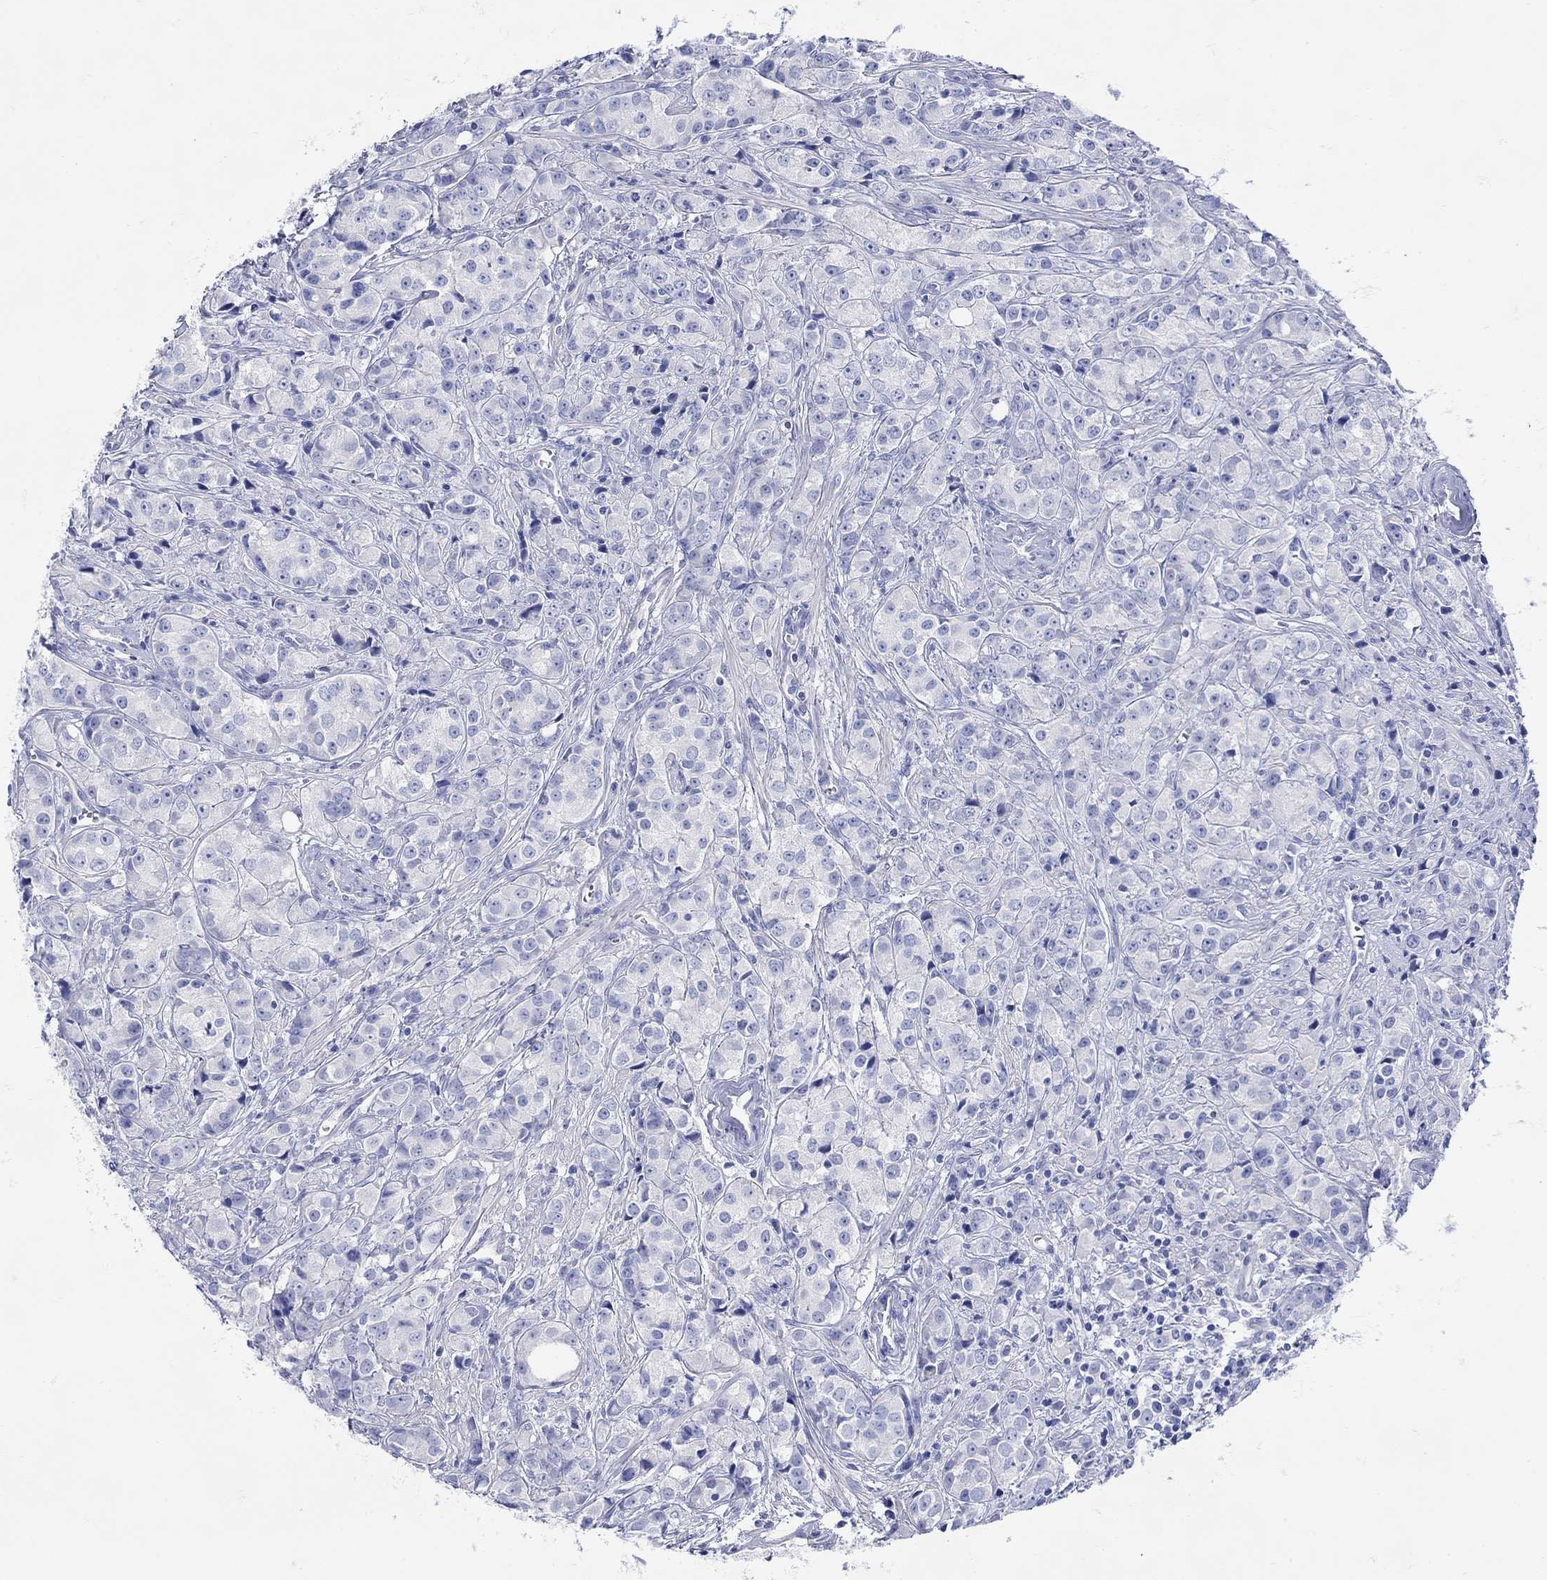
{"staining": {"intensity": "negative", "quantity": "none", "location": "none"}, "tissue": "prostate cancer", "cell_type": "Tumor cells", "image_type": "cancer", "snomed": [{"axis": "morphology", "description": "Adenocarcinoma, Medium grade"}, {"axis": "topography", "description": "Prostate"}], "caption": "Tumor cells are negative for brown protein staining in prostate adenocarcinoma (medium-grade).", "gene": "ANKMY1", "patient": {"sex": "male", "age": 74}}